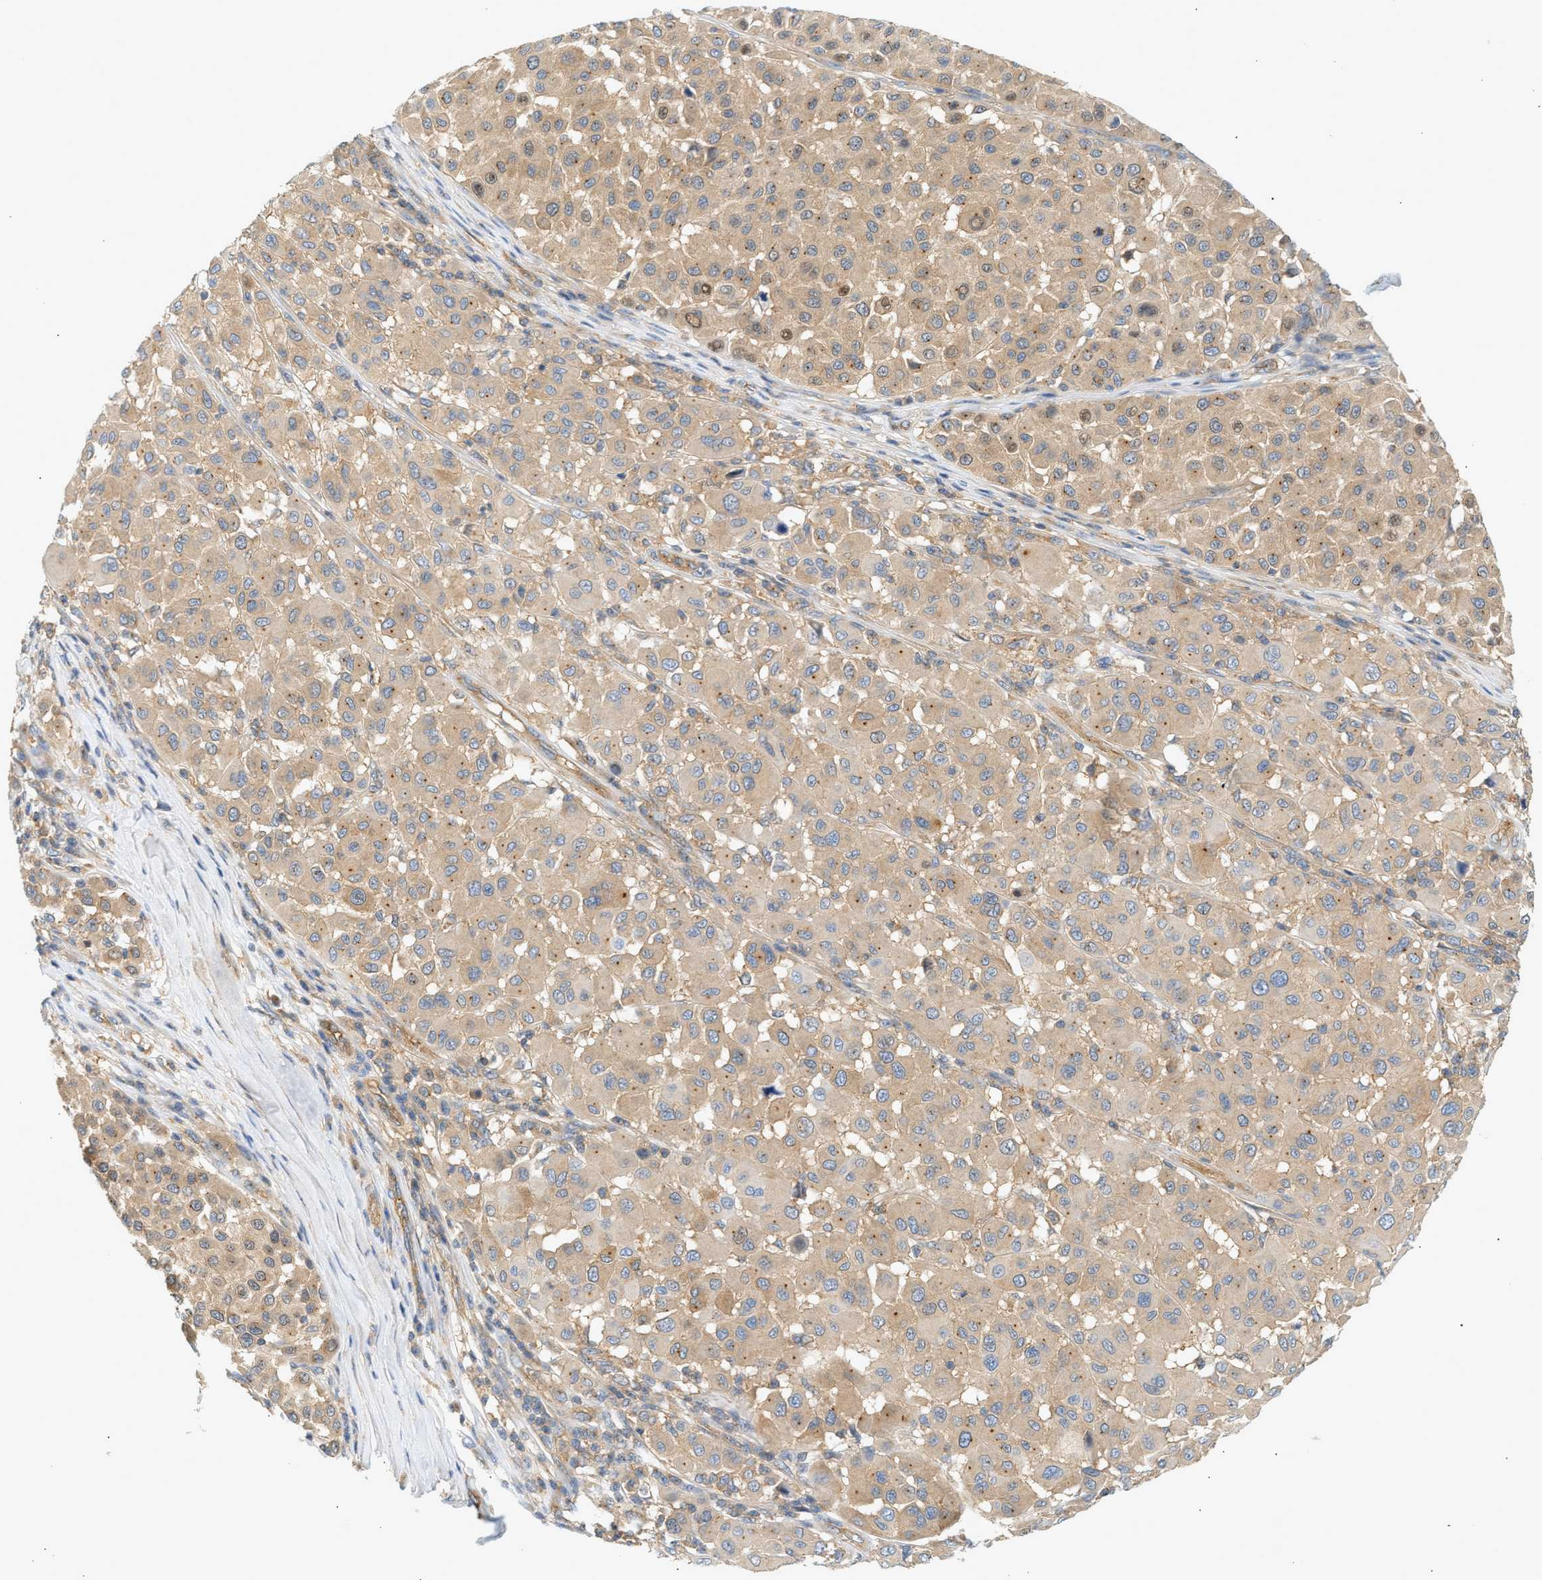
{"staining": {"intensity": "weak", "quantity": ">75%", "location": "cytoplasmic/membranous"}, "tissue": "melanoma", "cell_type": "Tumor cells", "image_type": "cancer", "snomed": [{"axis": "morphology", "description": "Malignant melanoma, Metastatic site"}, {"axis": "topography", "description": "Soft tissue"}], "caption": "Malignant melanoma (metastatic site) was stained to show a protein in brown. There is low levels of weak cytoplasmic/membranous staining in about >75% of tumor cells.", "gene": "PAFAH1B1", "patient": {"sex": "male", "age": 41}}